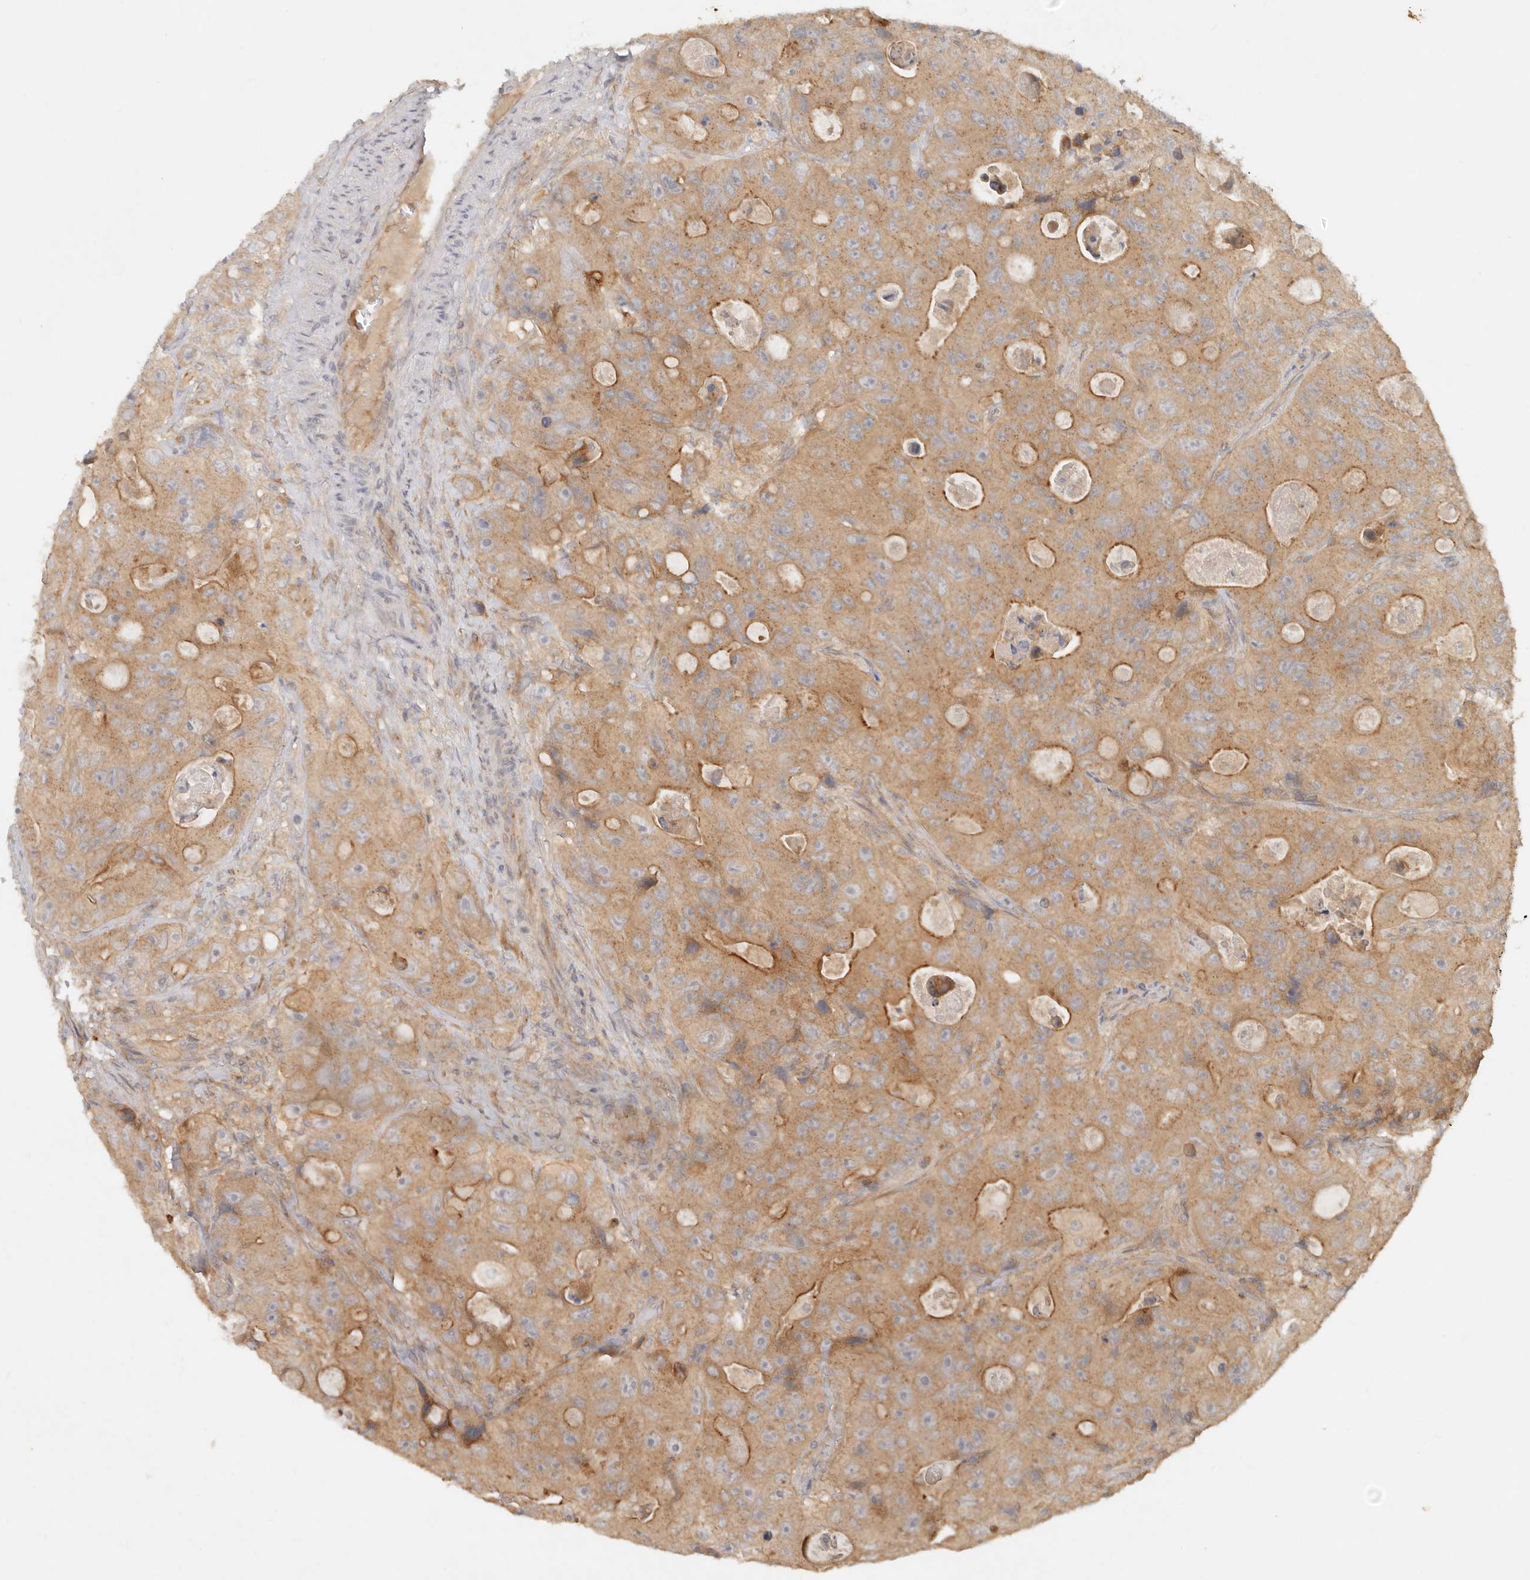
{"staining": {"intensity": "moderate", "quantity": ">75%", "location": "cytoplasmic/membranous"}, "tissue": "colorectal cancer", "cell_type": "Tumor cells", "image_type": "cancer", "snomed": [{"axis": "morphology", "description": "Adenocarcinoma, NOS"}, {"axis": "topography", "description": "Colon"}], "caption": "Colorectal adenocarcinoma stained with IHC reveals moderate cytoplasmic/membranous expression in approximately >75% of tumor cells.", "gene": "HECTD3", "patient": {"sex": "female", "age": 46}}